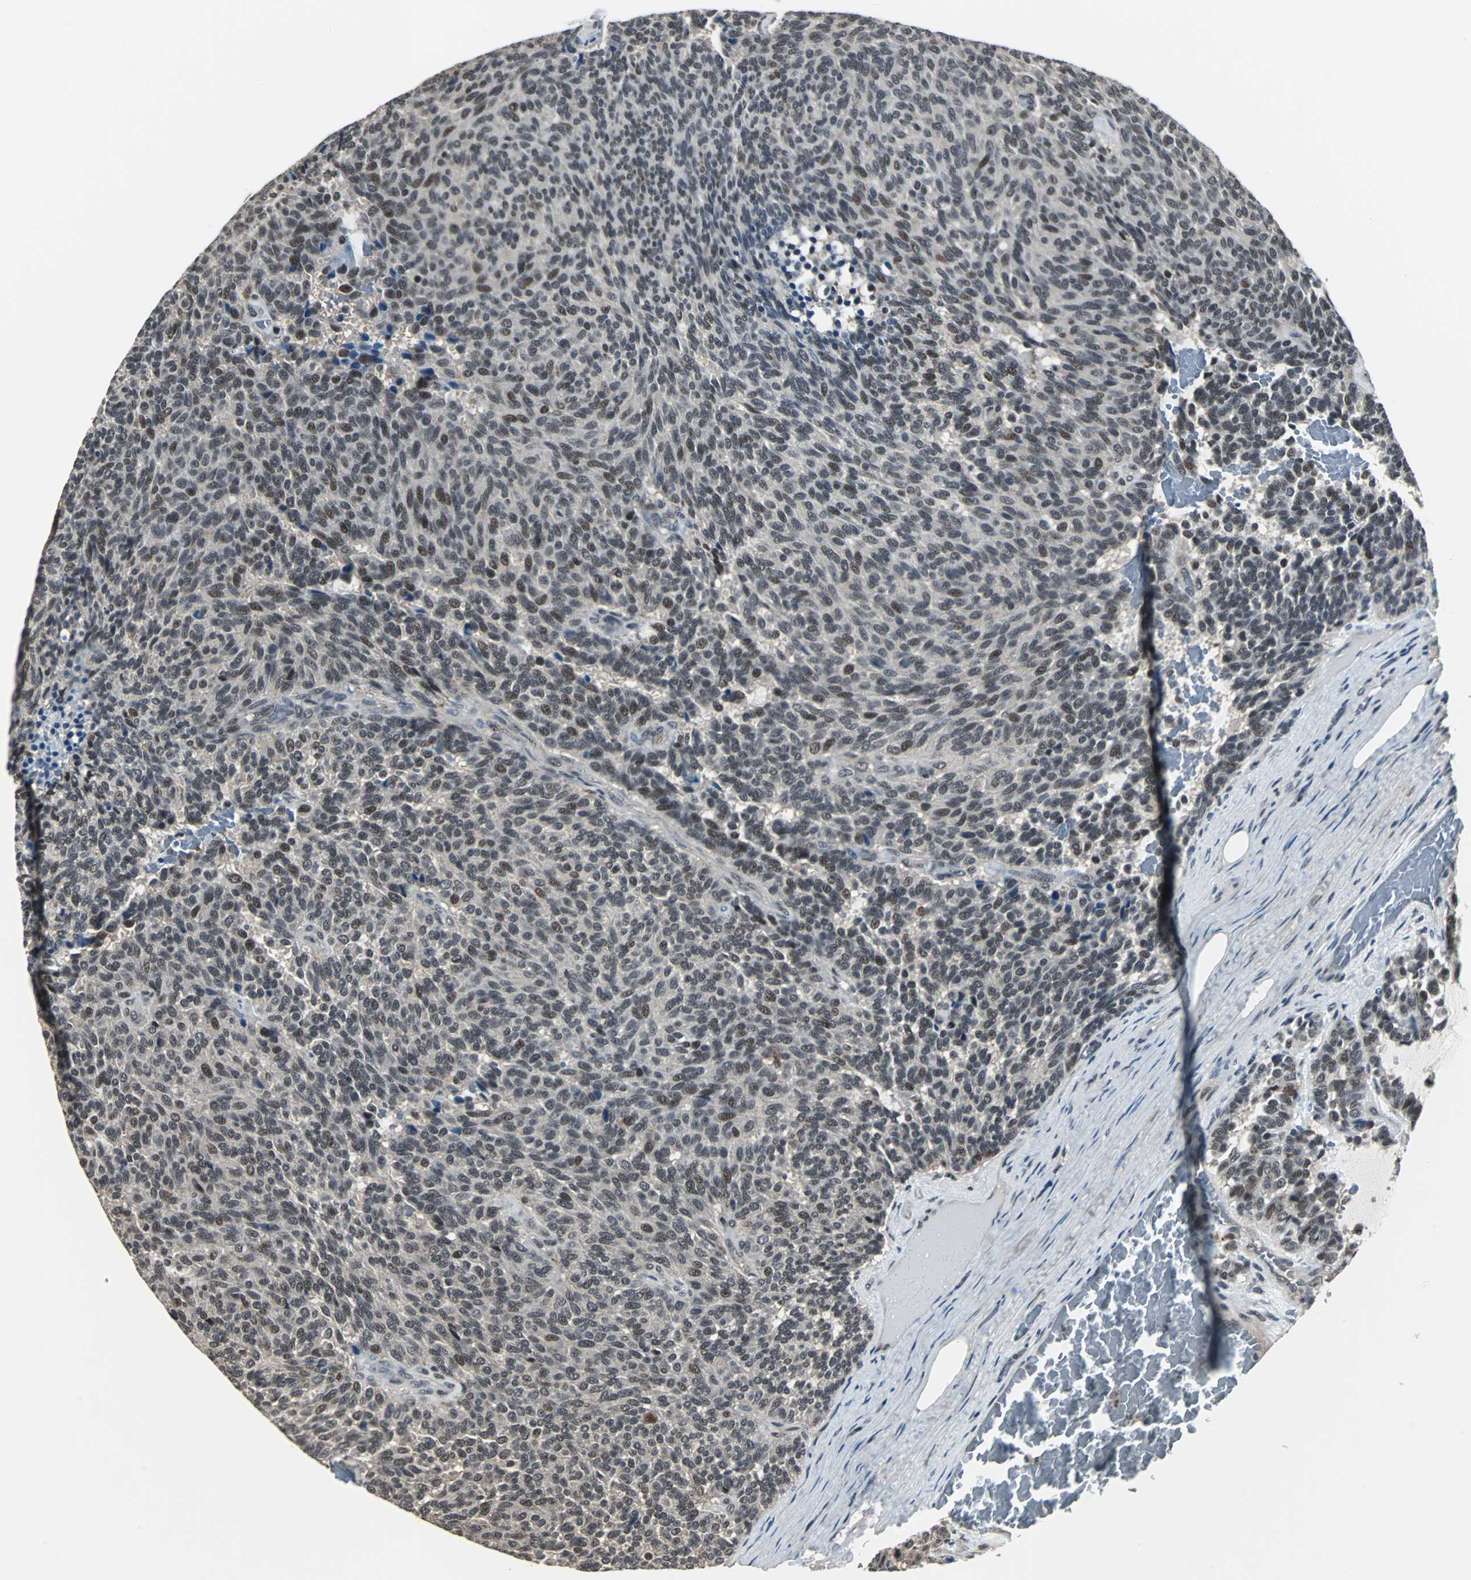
{"staining": {"intensity": "moderate", "quantity": "25%-75%", "location": "nuclear"}, "tissue": "carcinoid", "cell_type": "Tumor cells", "image_type": "cancer", "snomed": [{"axis": "morphology", "description": "Carcinoid, malignant, NOS"}, {"axis": "topography", "description": "Pancreas"}], "caption": "A medium amount of moderate nuclear positivity is present in about 25%-75% of tumor cells in carcinoid tissue.", "gene": "MKX", "patient": {"sex": "female", "age": 54}}